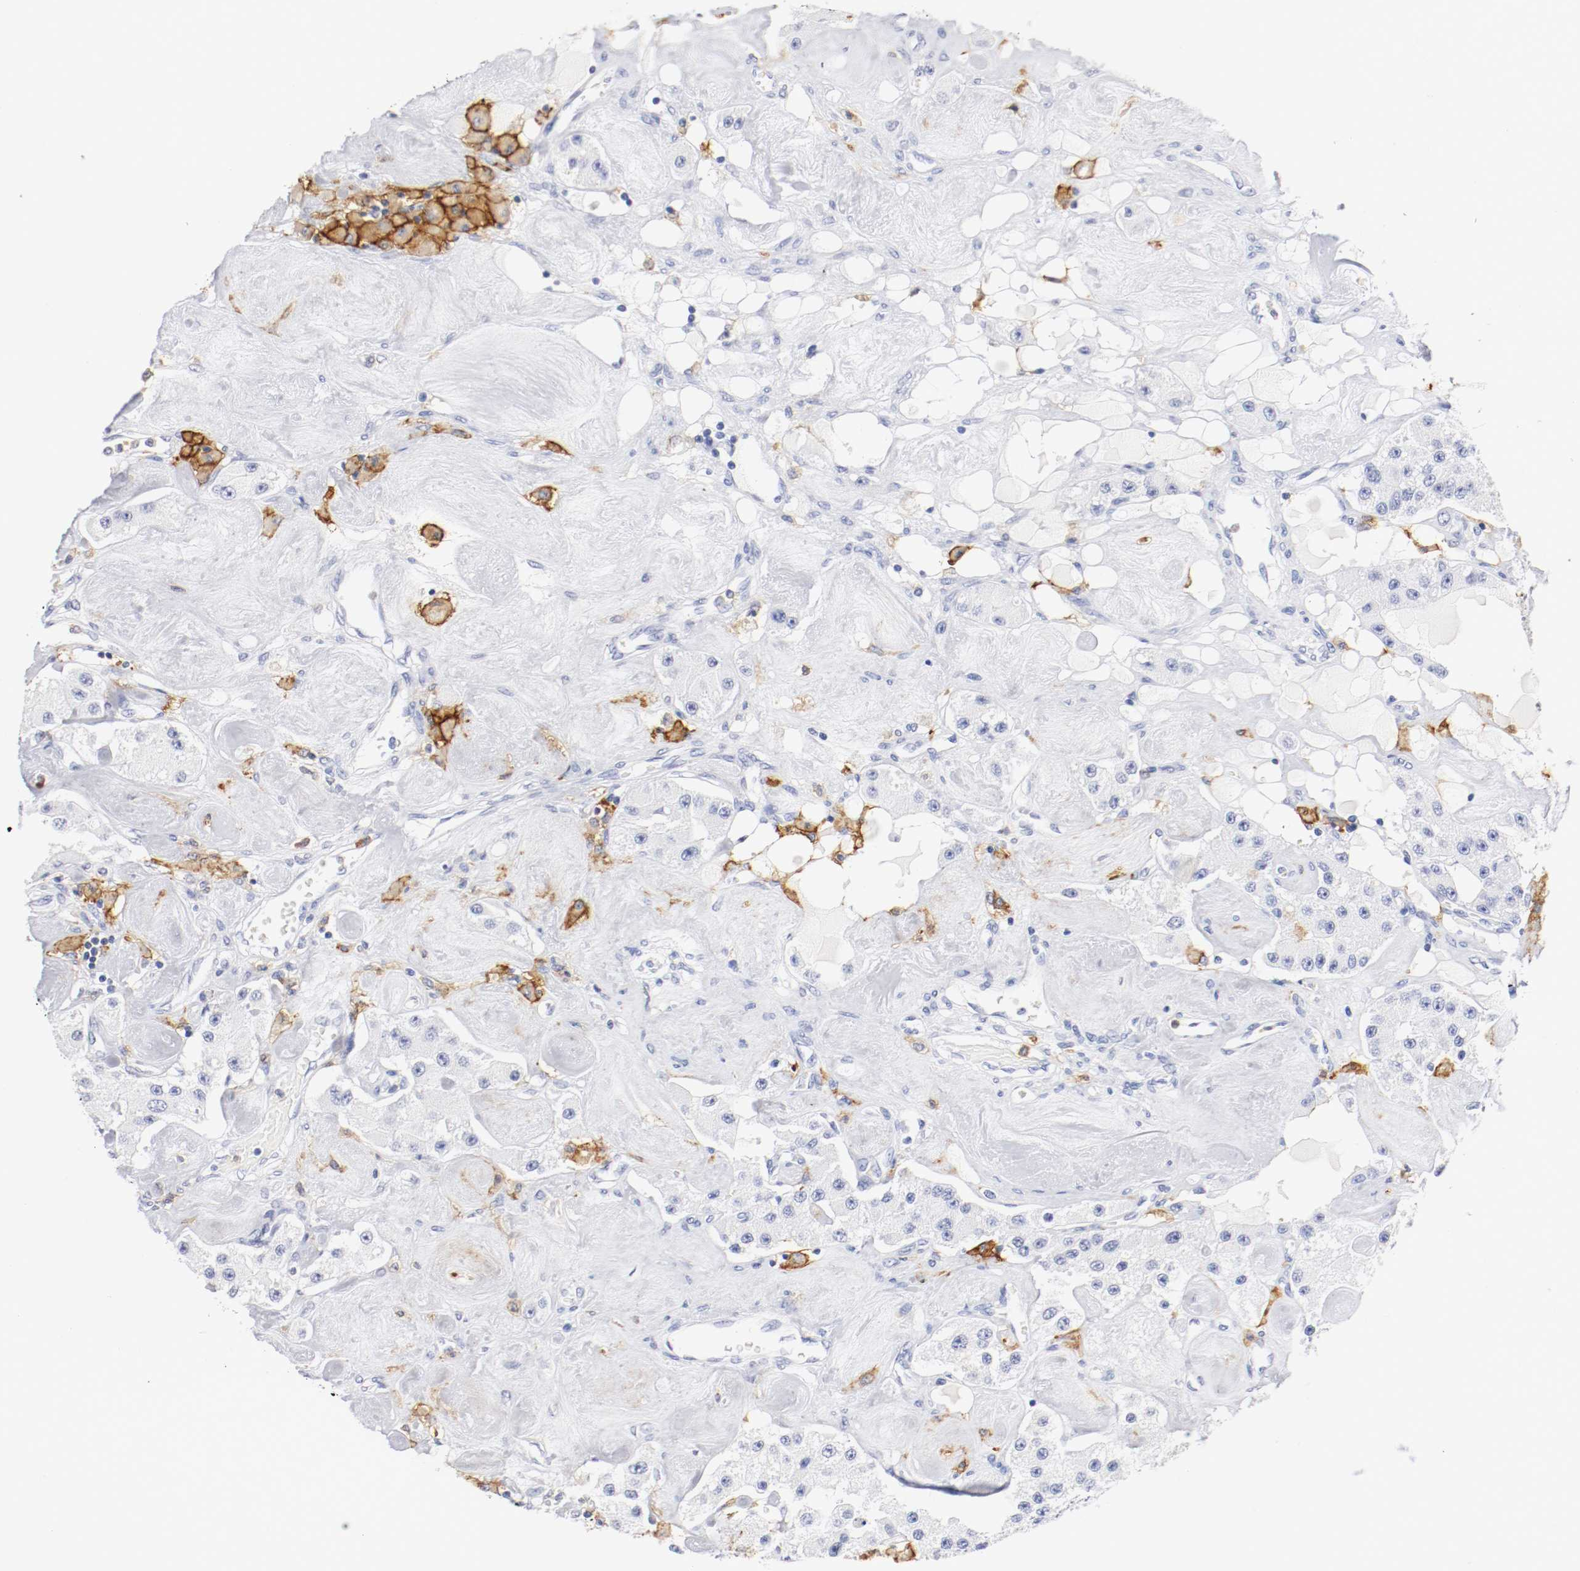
{"staining": {"intensity": "negative", "quantity": "none", "location": "none"}, "tissue": "carcinoid", "cell_type": "Tumor cells", "image_type": "cancer", "snomed": [{"axis": "morphology", "description": "Carcinoid, malignant, NOS"}, {"axis": "topography", "description": "Pancreas"}], "caption": "This histopathology image is of malignant carcinoid stained with immunohistochemistry (IHC) to label a protein in brown with the nuclei are counter-stained blue. There is no staining in tumor cells.", "gene": "ITGAX", "patient": {"sex": "male", "age": 41}}